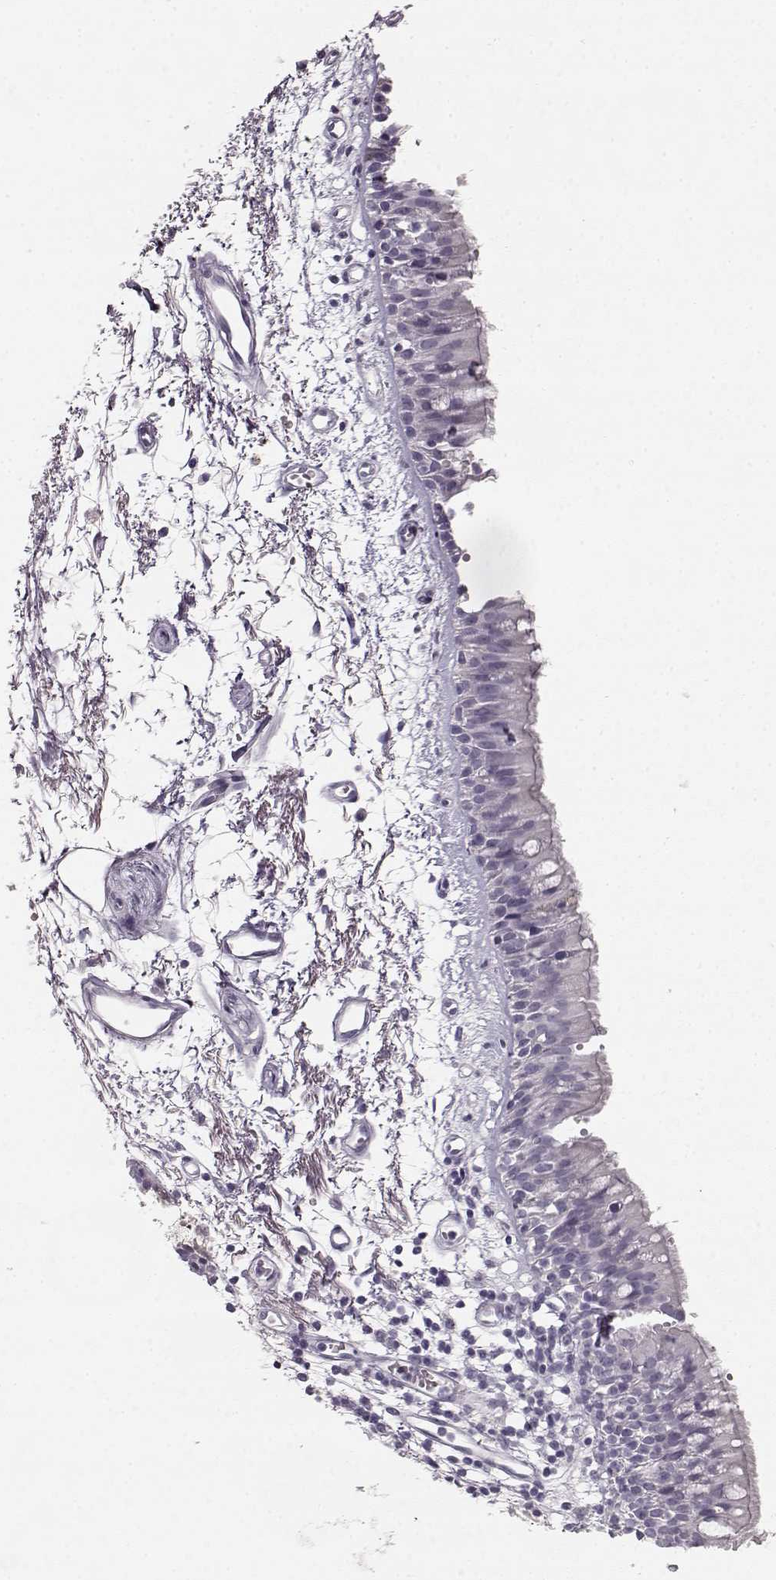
{"staining": {"intensity": "negative", "quantity": "none", "location": "none"}, "tissue": "bronchus", "cell_type": "Respiratory epithelial cells", "image_type": "normal", "snomed": [{"axis": "morphology", "description": "Normal tissue, NOS"}, {"axis": "morphology", "description": "Squamous cell carcinoma, NOS"}, {"axis": "topography", "description": "Cartilage tissue"}, {"axis": "topography", "description": "Bronchus"}, {"axis": "topography", "description": "Lung"}], "caption": "Respiratory epithelial cells are negative for protein expression in normal human bronchus. Brightfield microscopy of immunohistochemistry (IHC) stained with DAB (brown) and hematoxylin (blue), captured at high magnification.", "gene": "KIAA0319", "patient": {"sex": "male", "age": 66}}